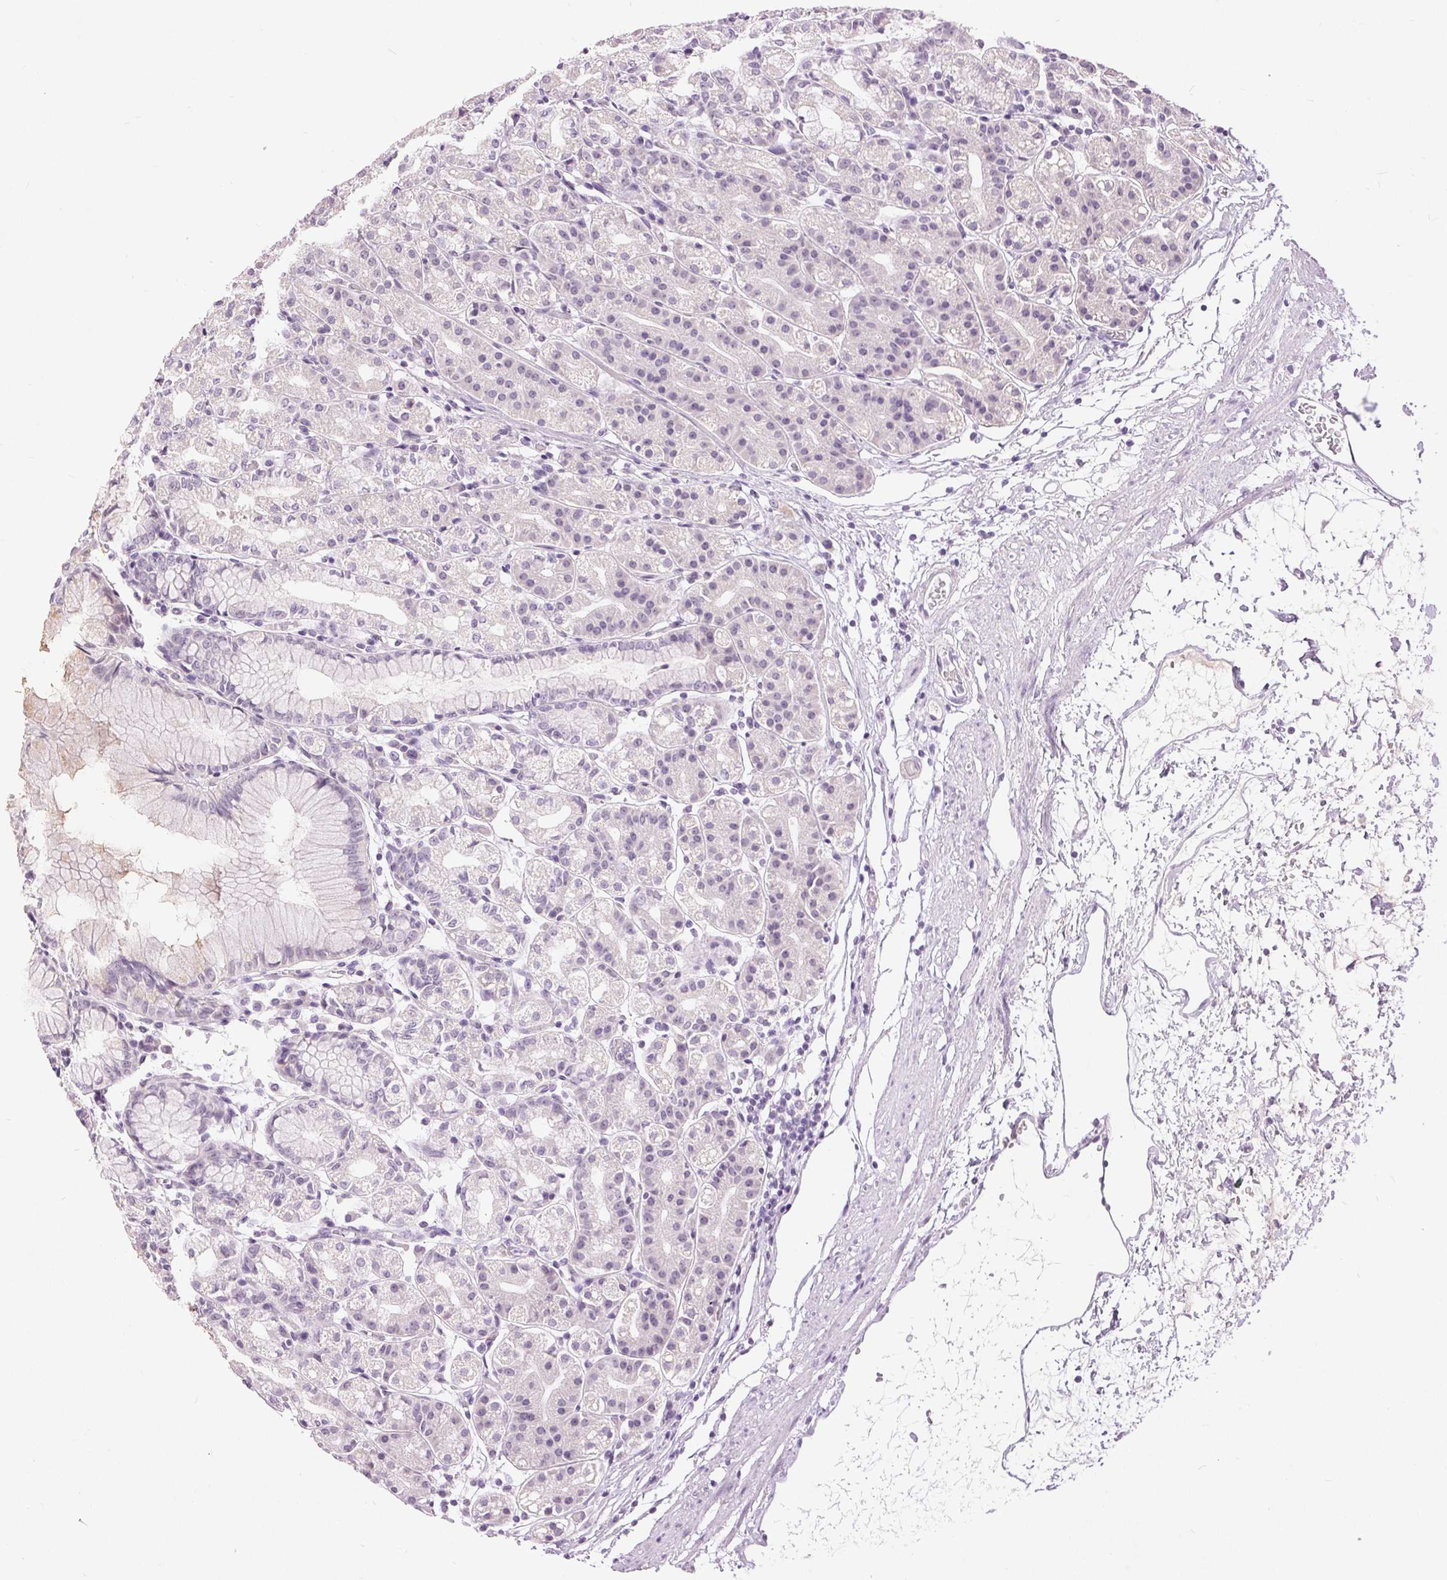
{"staining": {"intensity": "negative", "quantity": "none", "location": "none"}, "tissue": "stomach", "cell_type": "Glandular cells", "image_type": "normal", "snomed": [{"axis": "morphology", "description": "Normal tissue, NOS"}, {"axis": "topography", "description": "Stomach"}], "caption": "Glandular cells show no significant positivity in normal stomach. Nuclei are stained in blue.", "gene": "DSG3", "patient": {"sex": "female", "age": 57}}